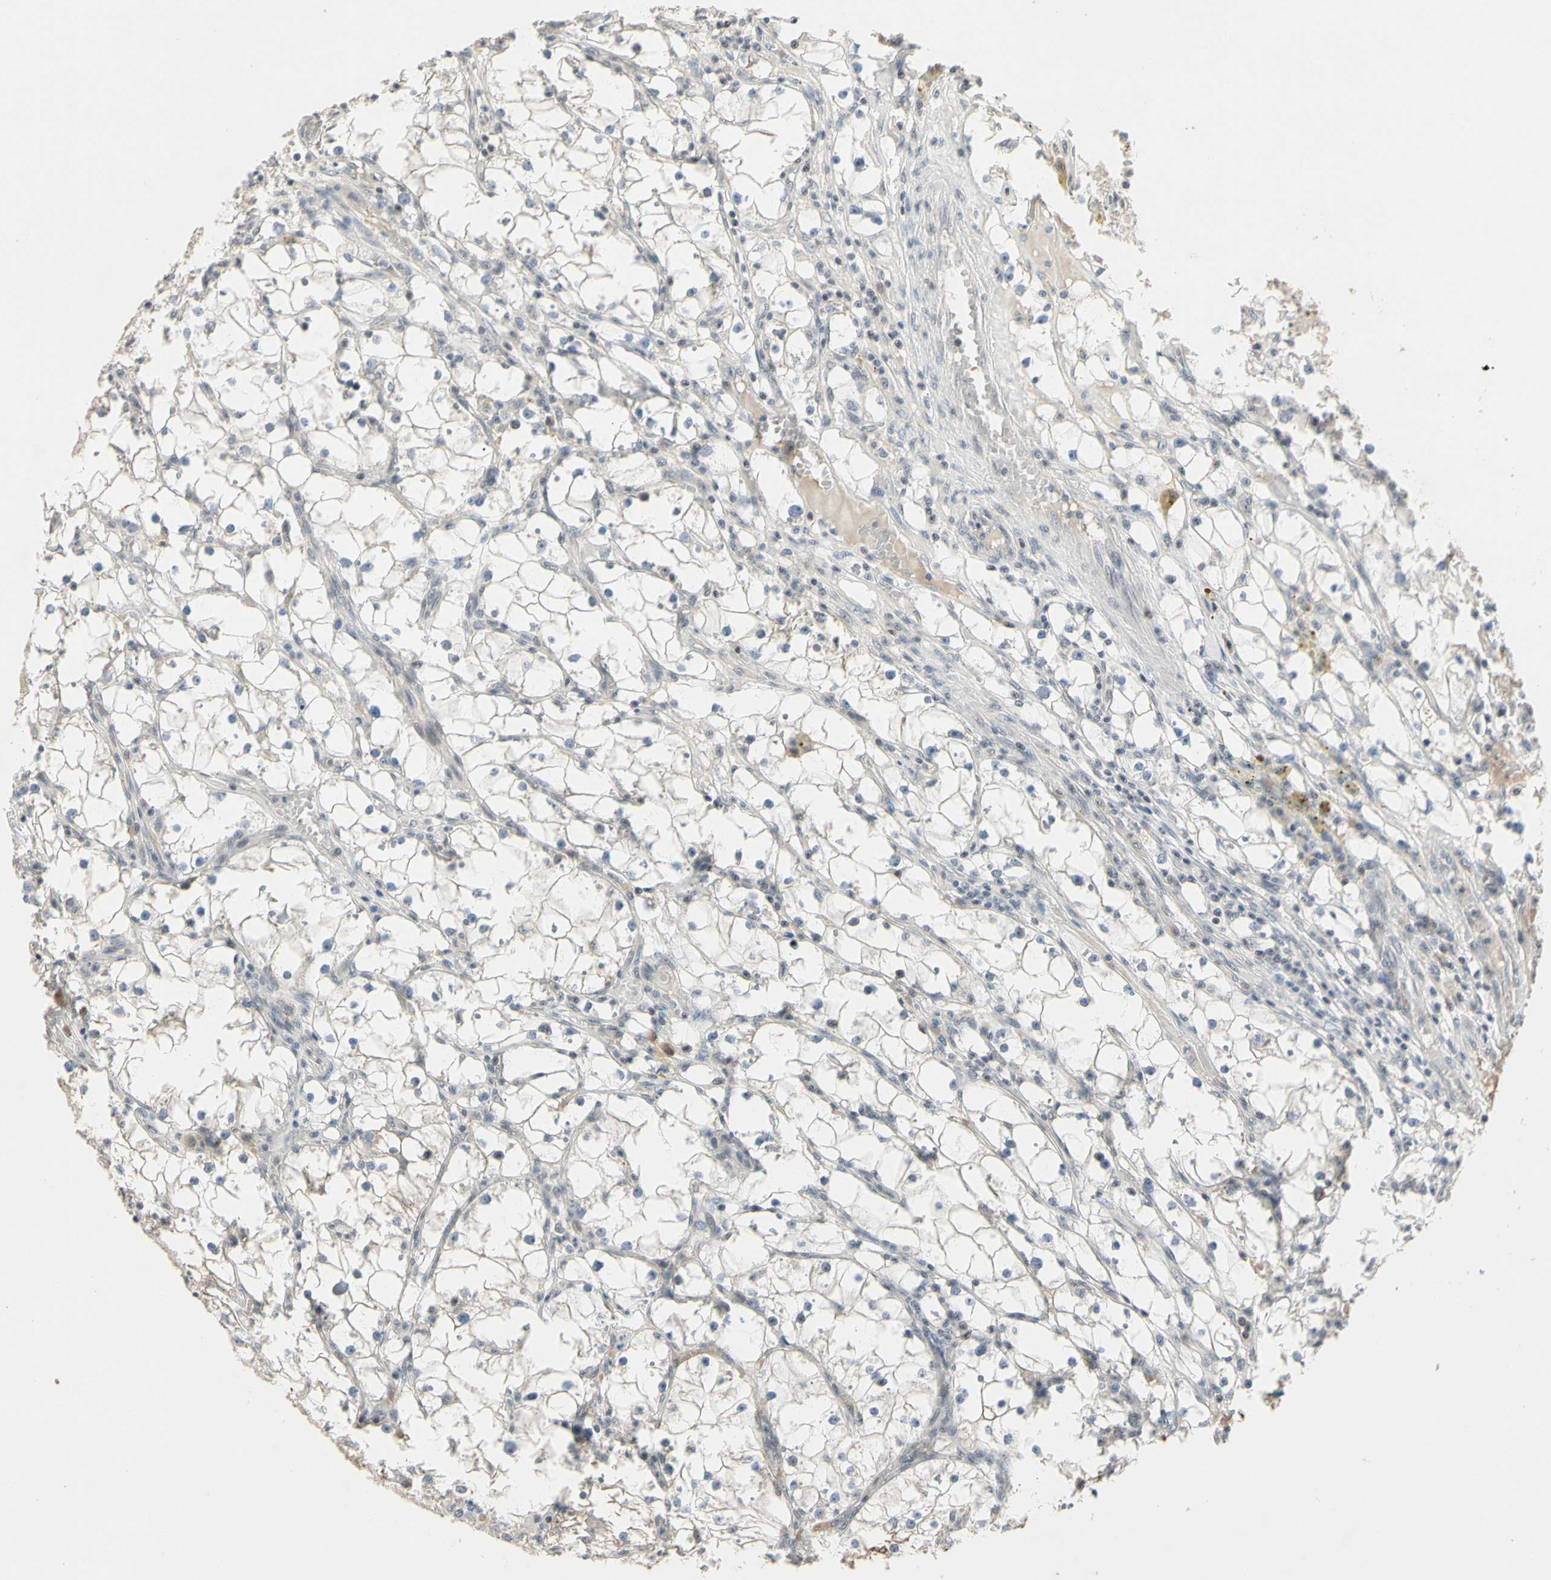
{"staining": {"intensity": "negative", "quantity": "none", "location": "none"}, "tissue": "renal cancer", "cell_type": "Tumor cells", "image_type": "cancer", "snomed": [{"axis": "morphology", "description": "Adenocarcinoma, NOS"}, {"axis": "topography", "description": "Kidney"}], "caption": "This is an immunohistochemistry (IHC) micrograph of human adenocarcinoma (renal). There is no positivity in tumor cells.", "gene": "GREM1", "patient": {"sex": "male", "age": 56}}